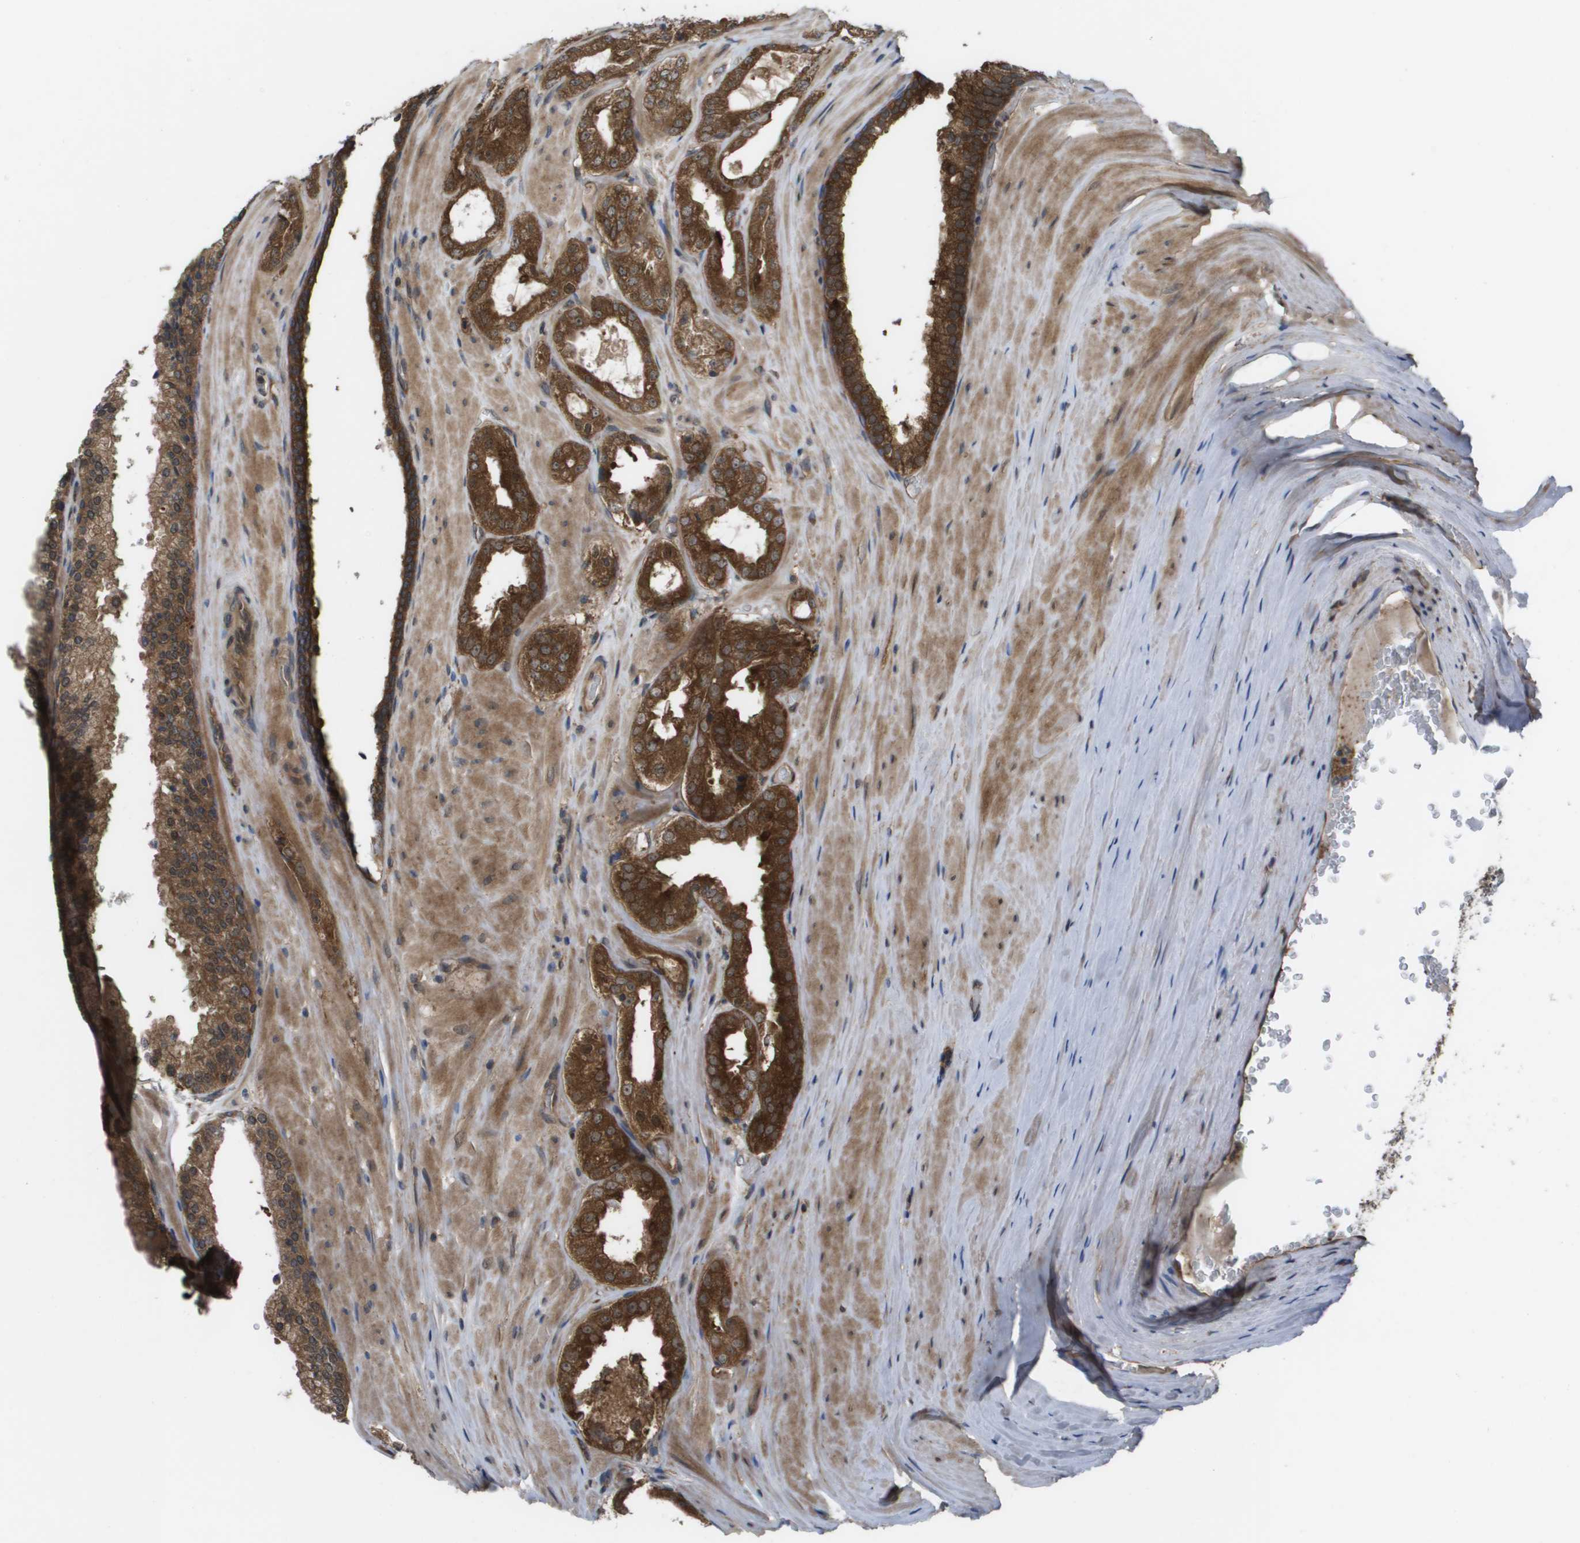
{"staining": {"intensity": "strong", "quantity": ">75%", "location": "cytoplasmic/membranous,nuclear"}, "tissue": "prostate cancer", "cell_type": "Tumor cells", "image_type": "cancer", "snomed": [{"axis": "morphology", "description": "Adenocarcinoma, High grade"}, {"axis": "topography", "description": "Prostate"}], "caption": "The immunohistochemical stain highlights strong cytoplasmic/membranous and nuclear positivity in tumor cells of prostate adenocarcinoma (high-grade) tissue.", "gene": "CTPS2", "patient": {"sex": "male", "age": 65}}